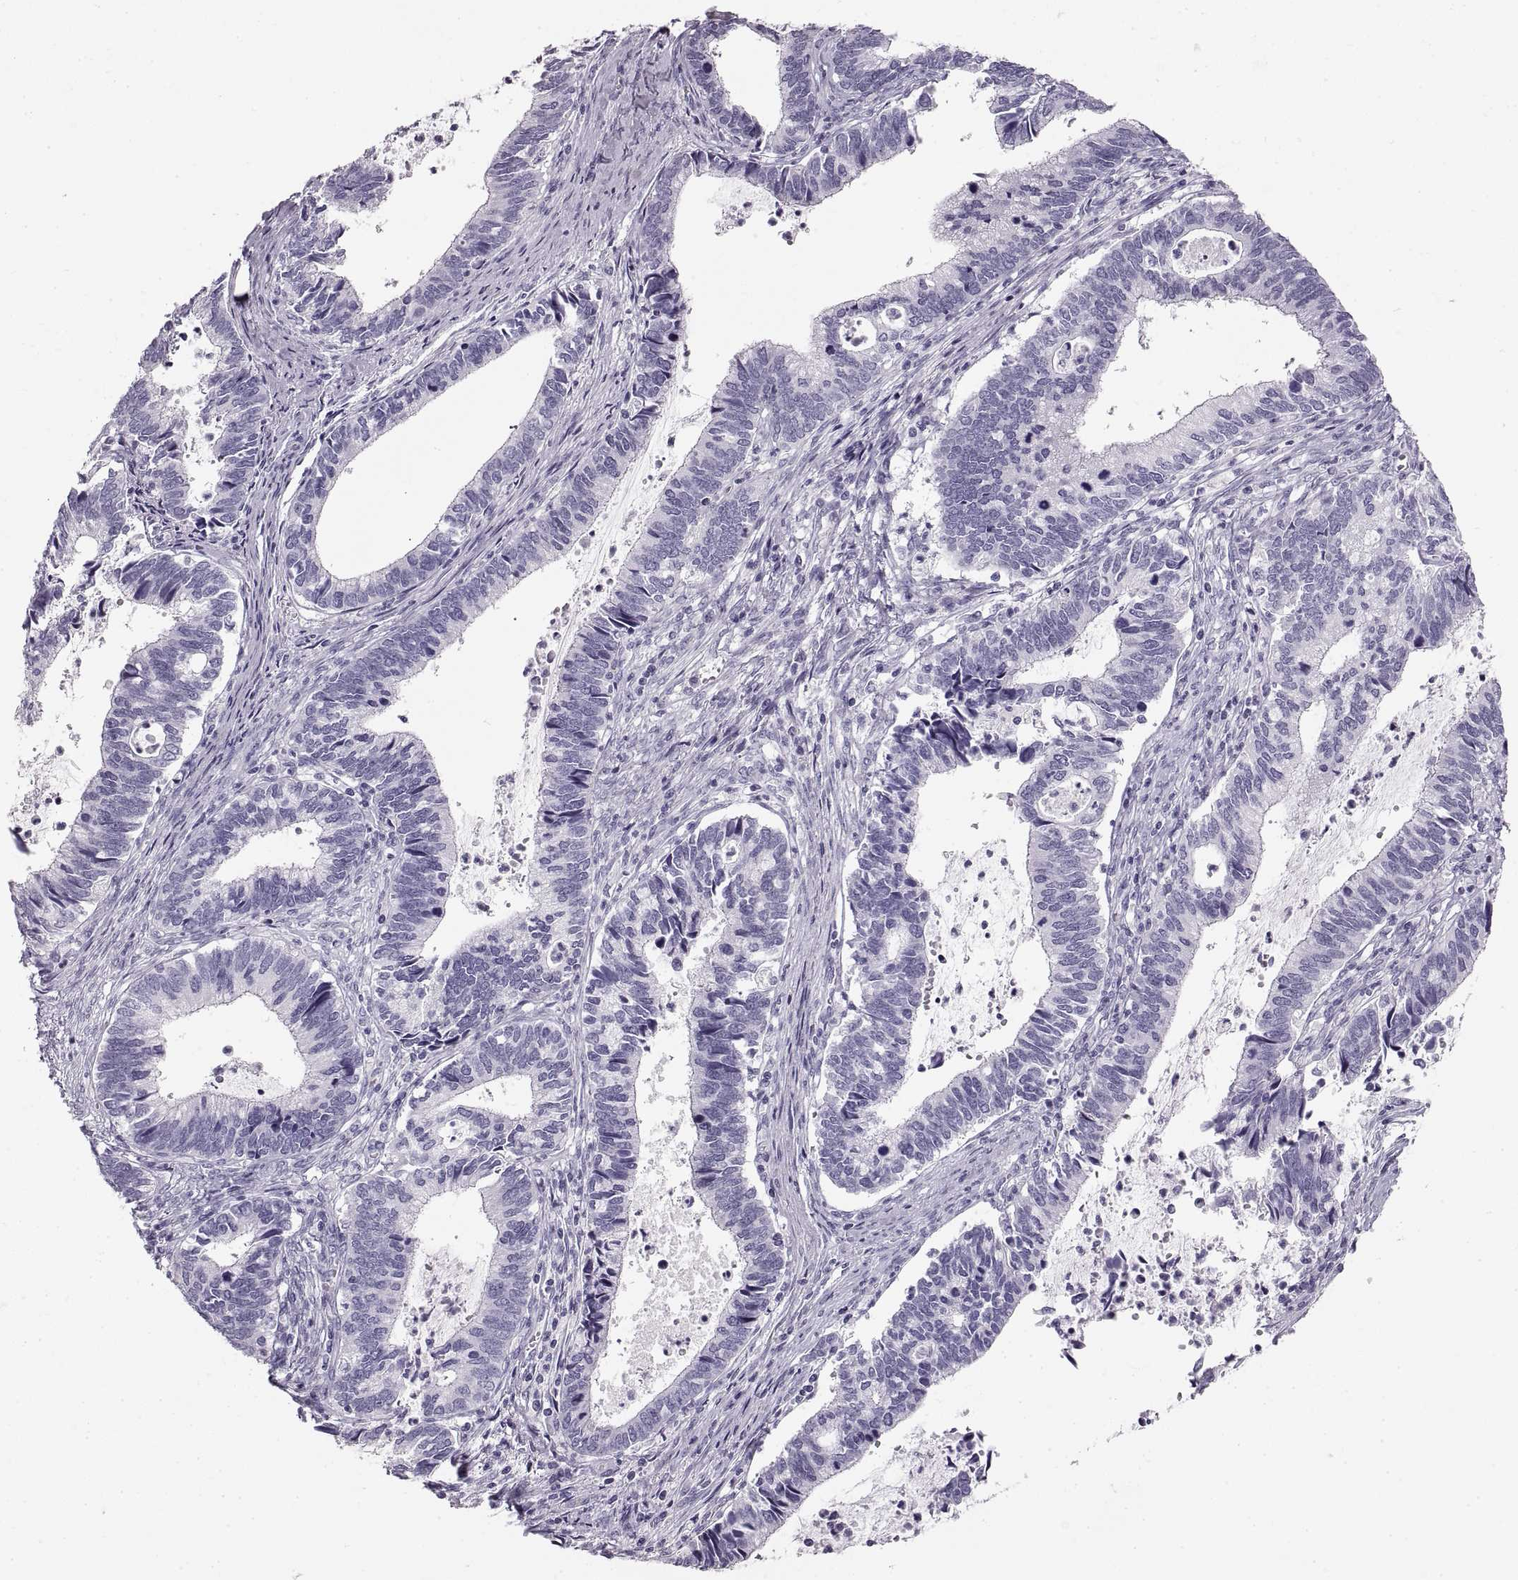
{"staining": {"intensity": "negative", "quantity": "none", "location": "none"}, "tissue": "cervical cancer", "cell_type": "Tumor cells", "image_type": "cancer", "snomed": [{"axis": "morphology", "description": "Adenocarcinoma, NOS"}, {"axis": "topography", "description": "Cervix"}], "caption": "There is no significant staining in tumor cells of adenocarcinoma (cervical).", "gene": "CRYAA", "patient": {"sex": "female", "age": 42}}